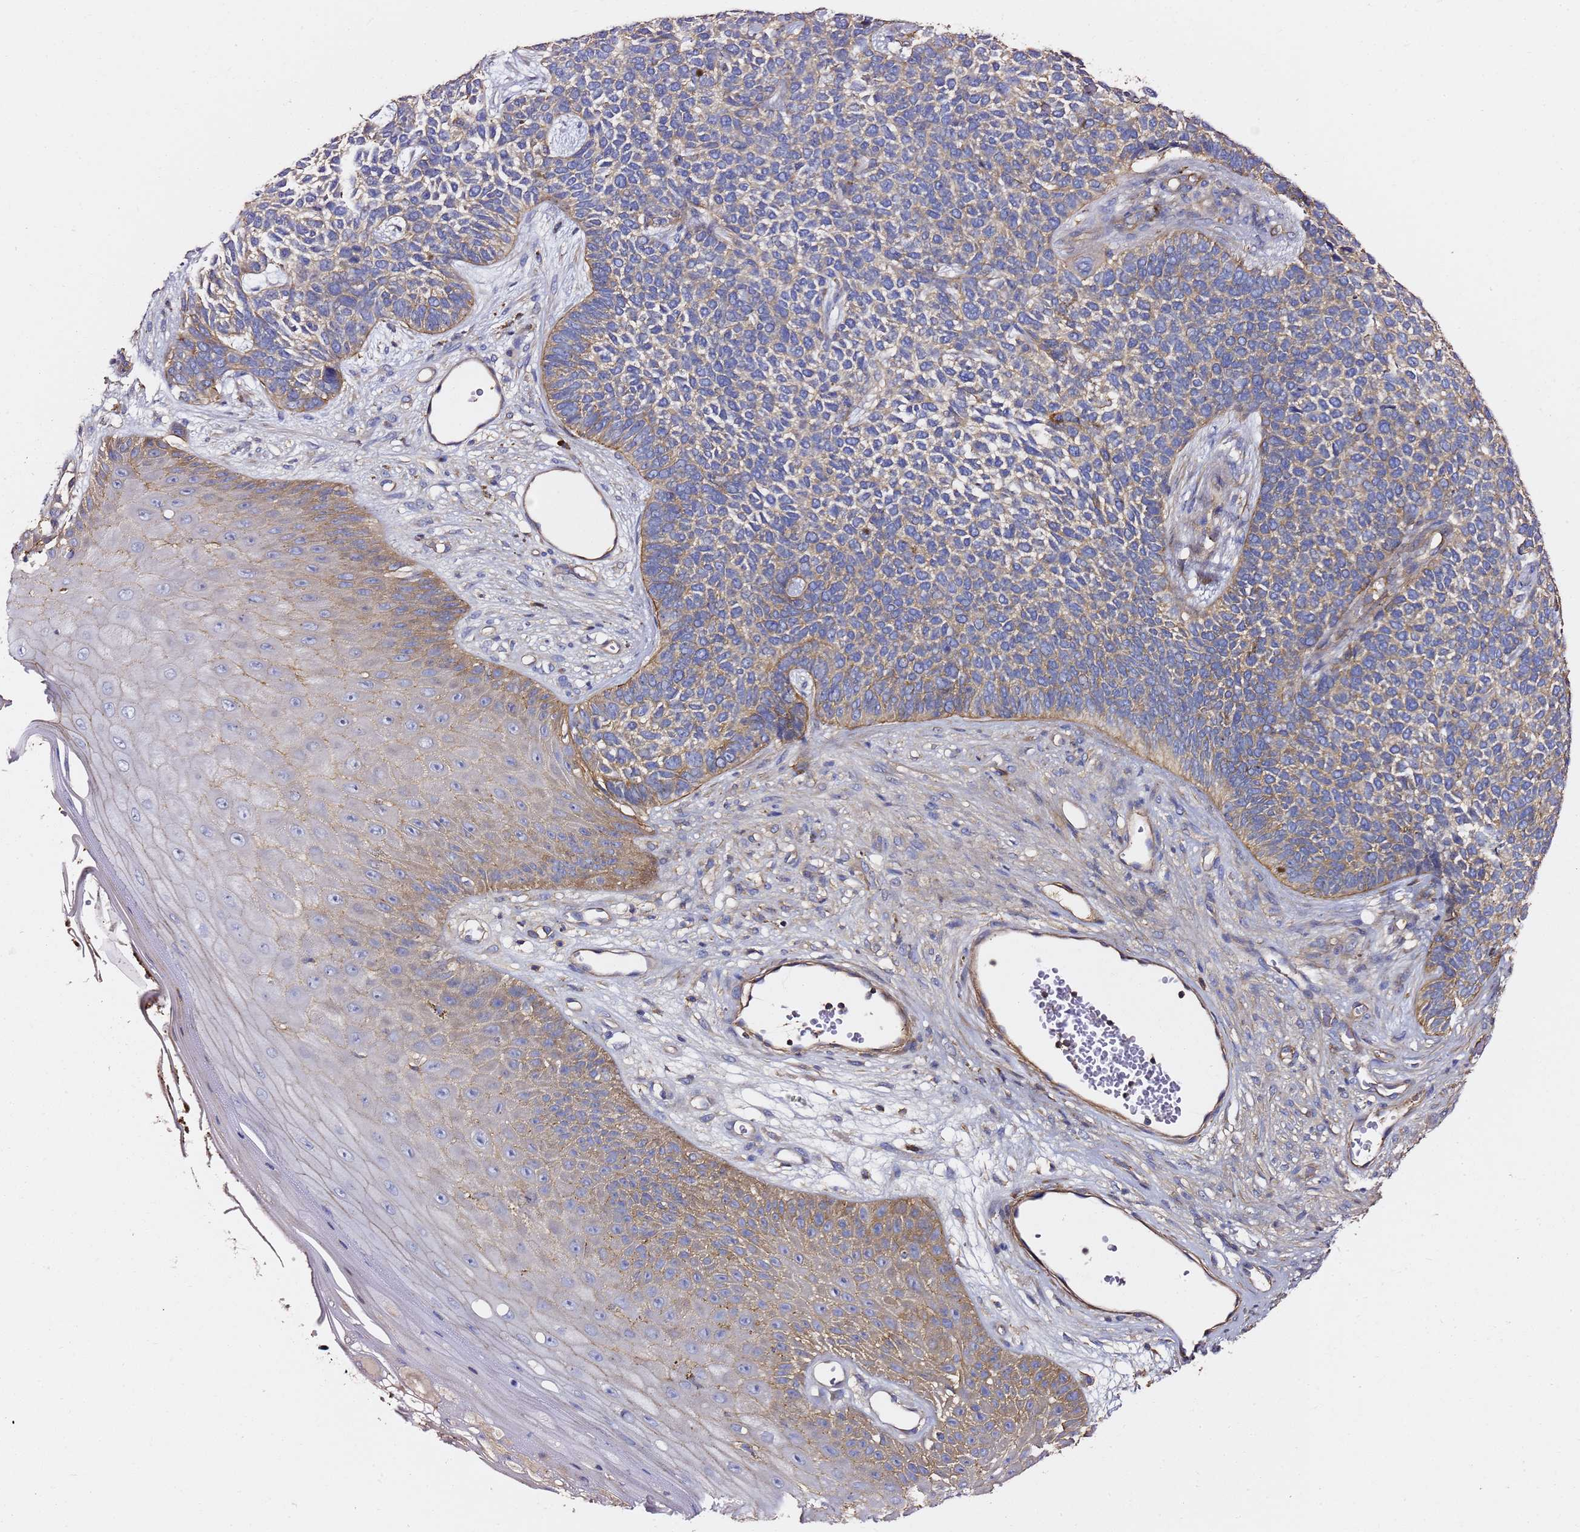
{"staining": {"intensity": "moderate", "quantity": "<25%", "location": "cytoplasmic/membranous"}, "tissue": "skin cancer", "cell_type": "Tumor cells", "image_type": "cancer", "snomed": [{"axis": "morphology", "description": "Basal cell carcinoma"}, {"axis": "topography", "description": "Skin"}], "caption": "About <25% of tumor cells in human basal cell carcinoma (skin) demonstrate moderate cytoplasmic/membranous protein staining as visualized by brown immunohistochemical staining.", "gene": "ZFP36L2", "patient": {"sex": "female", "age": 84}}